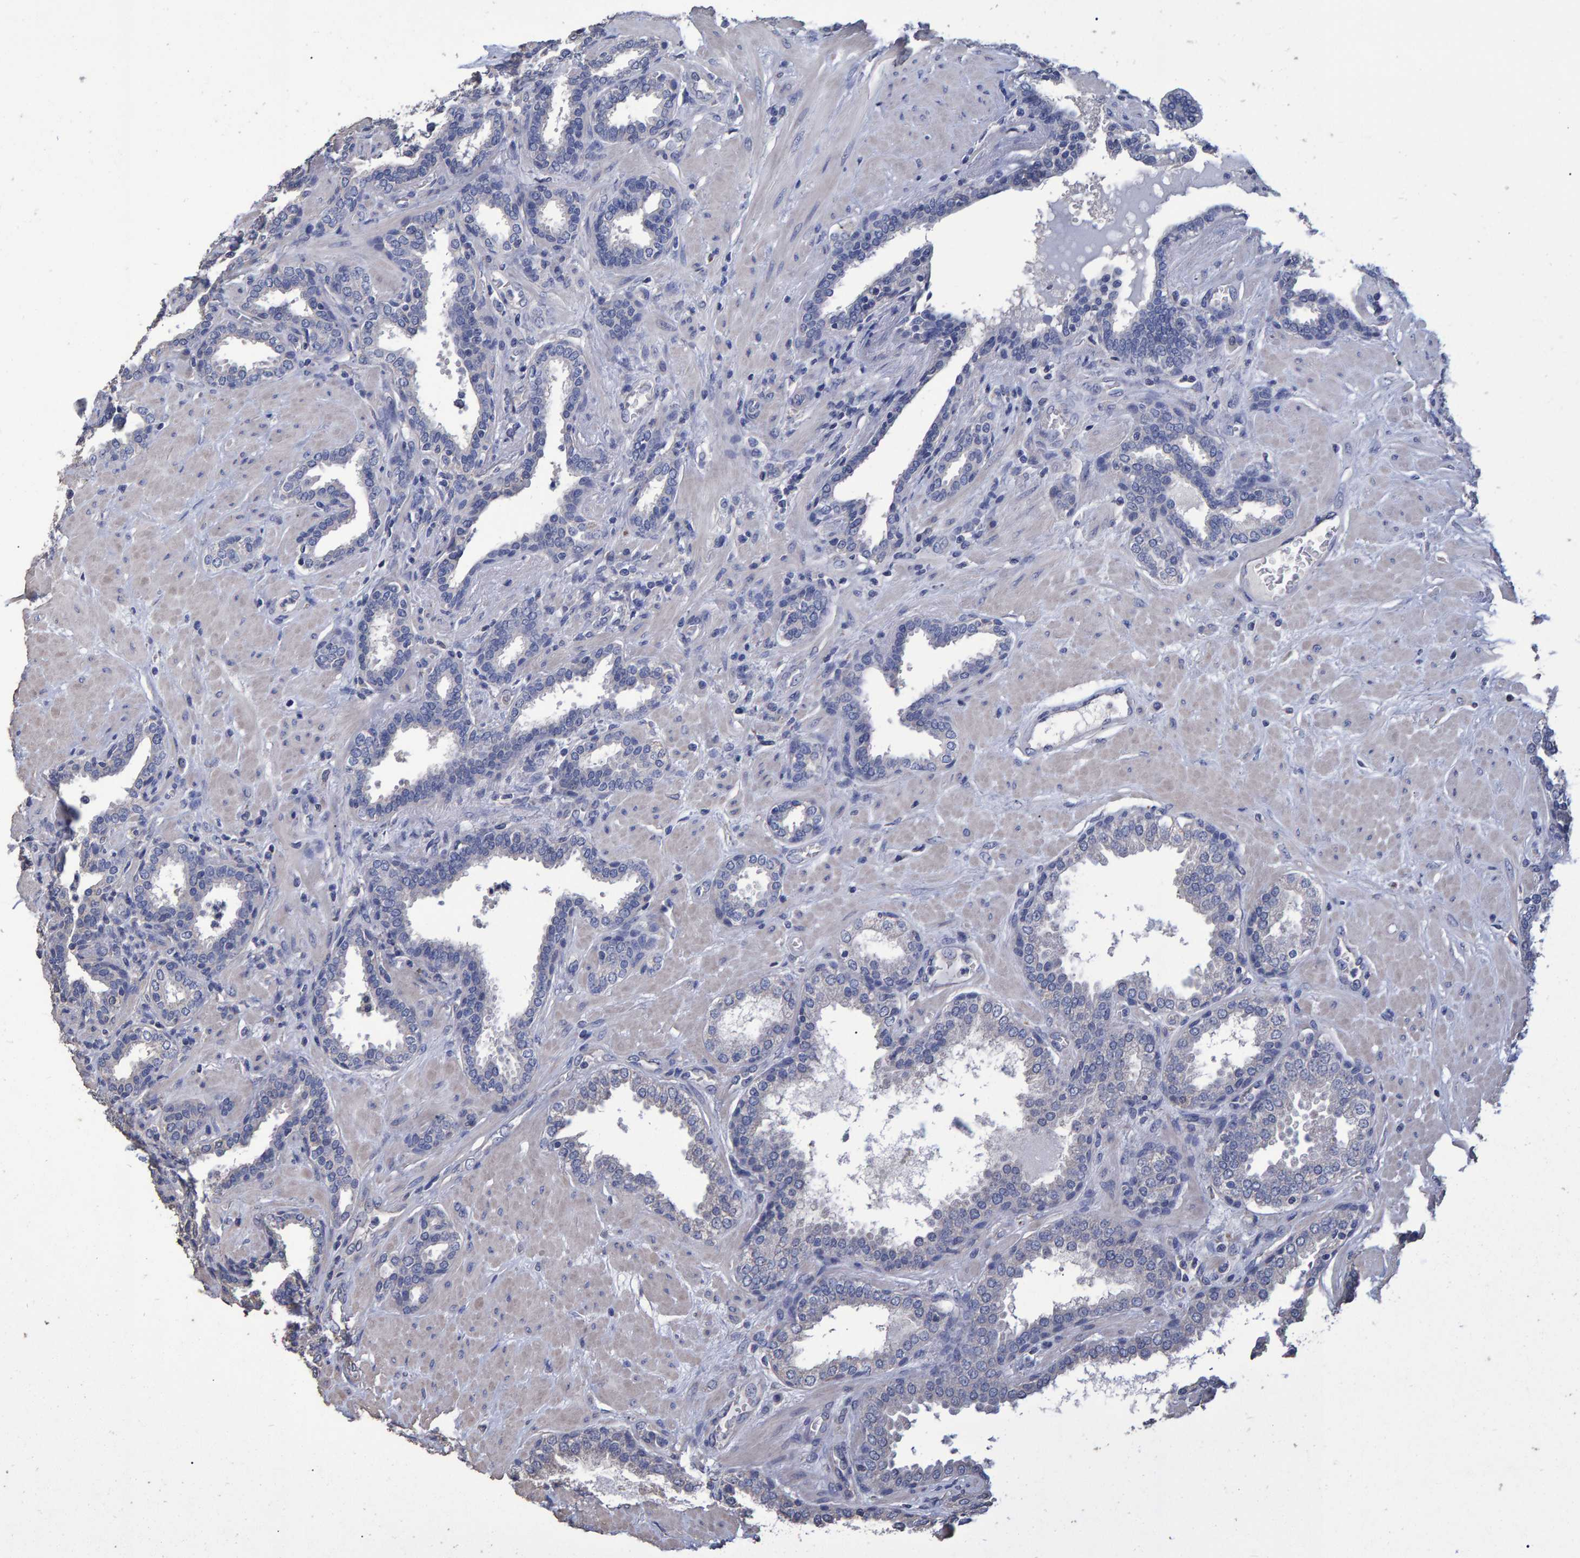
{"staining": {"intensity": "negative", "quantity": "none", "location": "none"}, "tissue": "prostate", "cell_type": "Glandular cells", "image_type": "normal", "snomed": [{"axis": "morphology", "description": "Normal tissue, NOS"}, {"axis": "topography", "description": "Prostate"}], "caption": "DAB (3,3'-diaminobenzidine) immunohistochemical staining of benign prostate exhibits no significant positivity in glandular cells.", "gene": "HEMGN", "patient": {"sex": "male", "age": 51}}